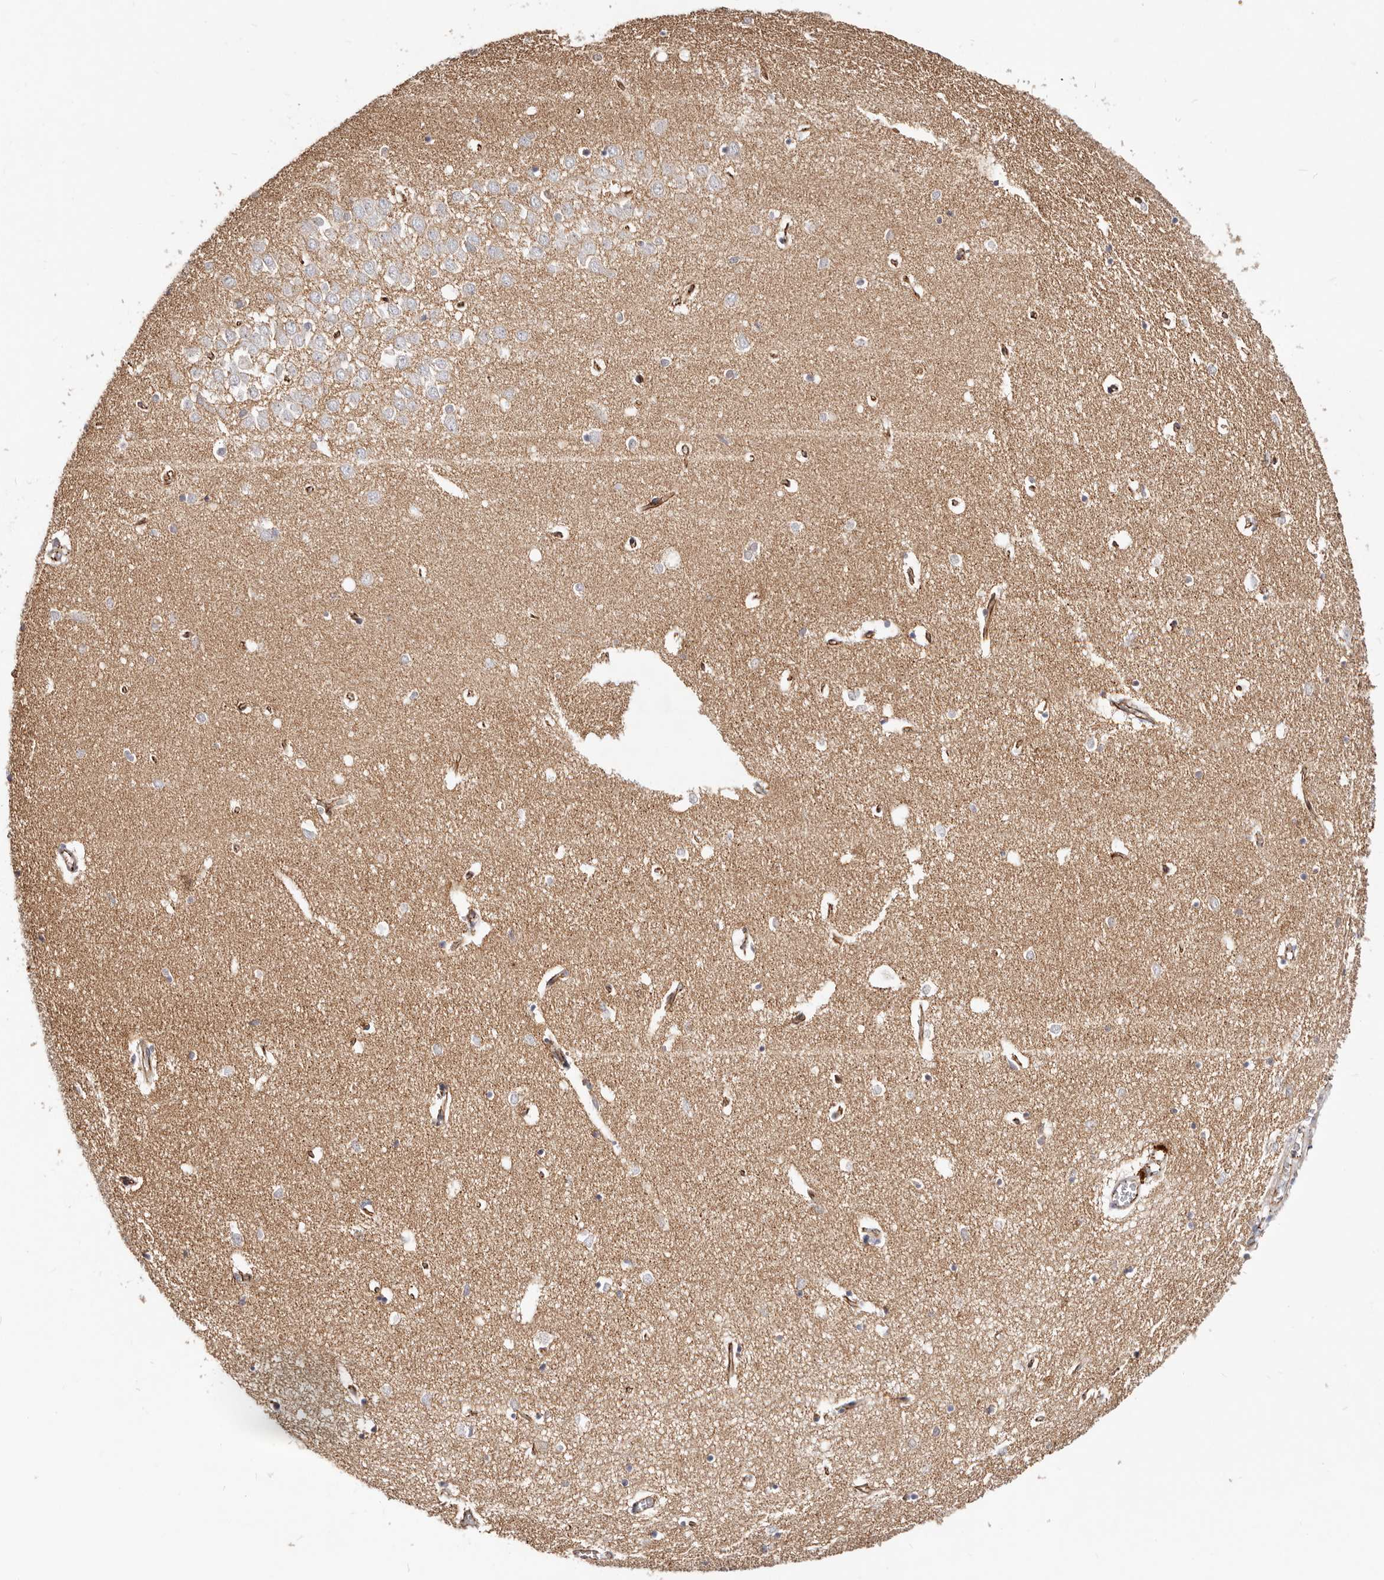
{"staining": {"intensity": "negative", "quantity": "none", "location": "none"}, "tissue": "hippocampus", "cell_type": "Glial cells", "image_type": "normal", "snomed": [{"axis": "morphology", "description": "Normal tissue, NOS"}, {"axis": "topography", "description": "Hippocampus"}], "caption": "Immunohistochemistry image of normal hippocampus: human hippocampus stained with DAB (3,3'-diaminobenzidine) exhibits no significant protein positivity in glial cells. (DAB immunohistochemistry visualized using brightfield microscopy, high magnification).", "gene": "CTNNB1", "patient": {"sex": "female", "age": 64}}